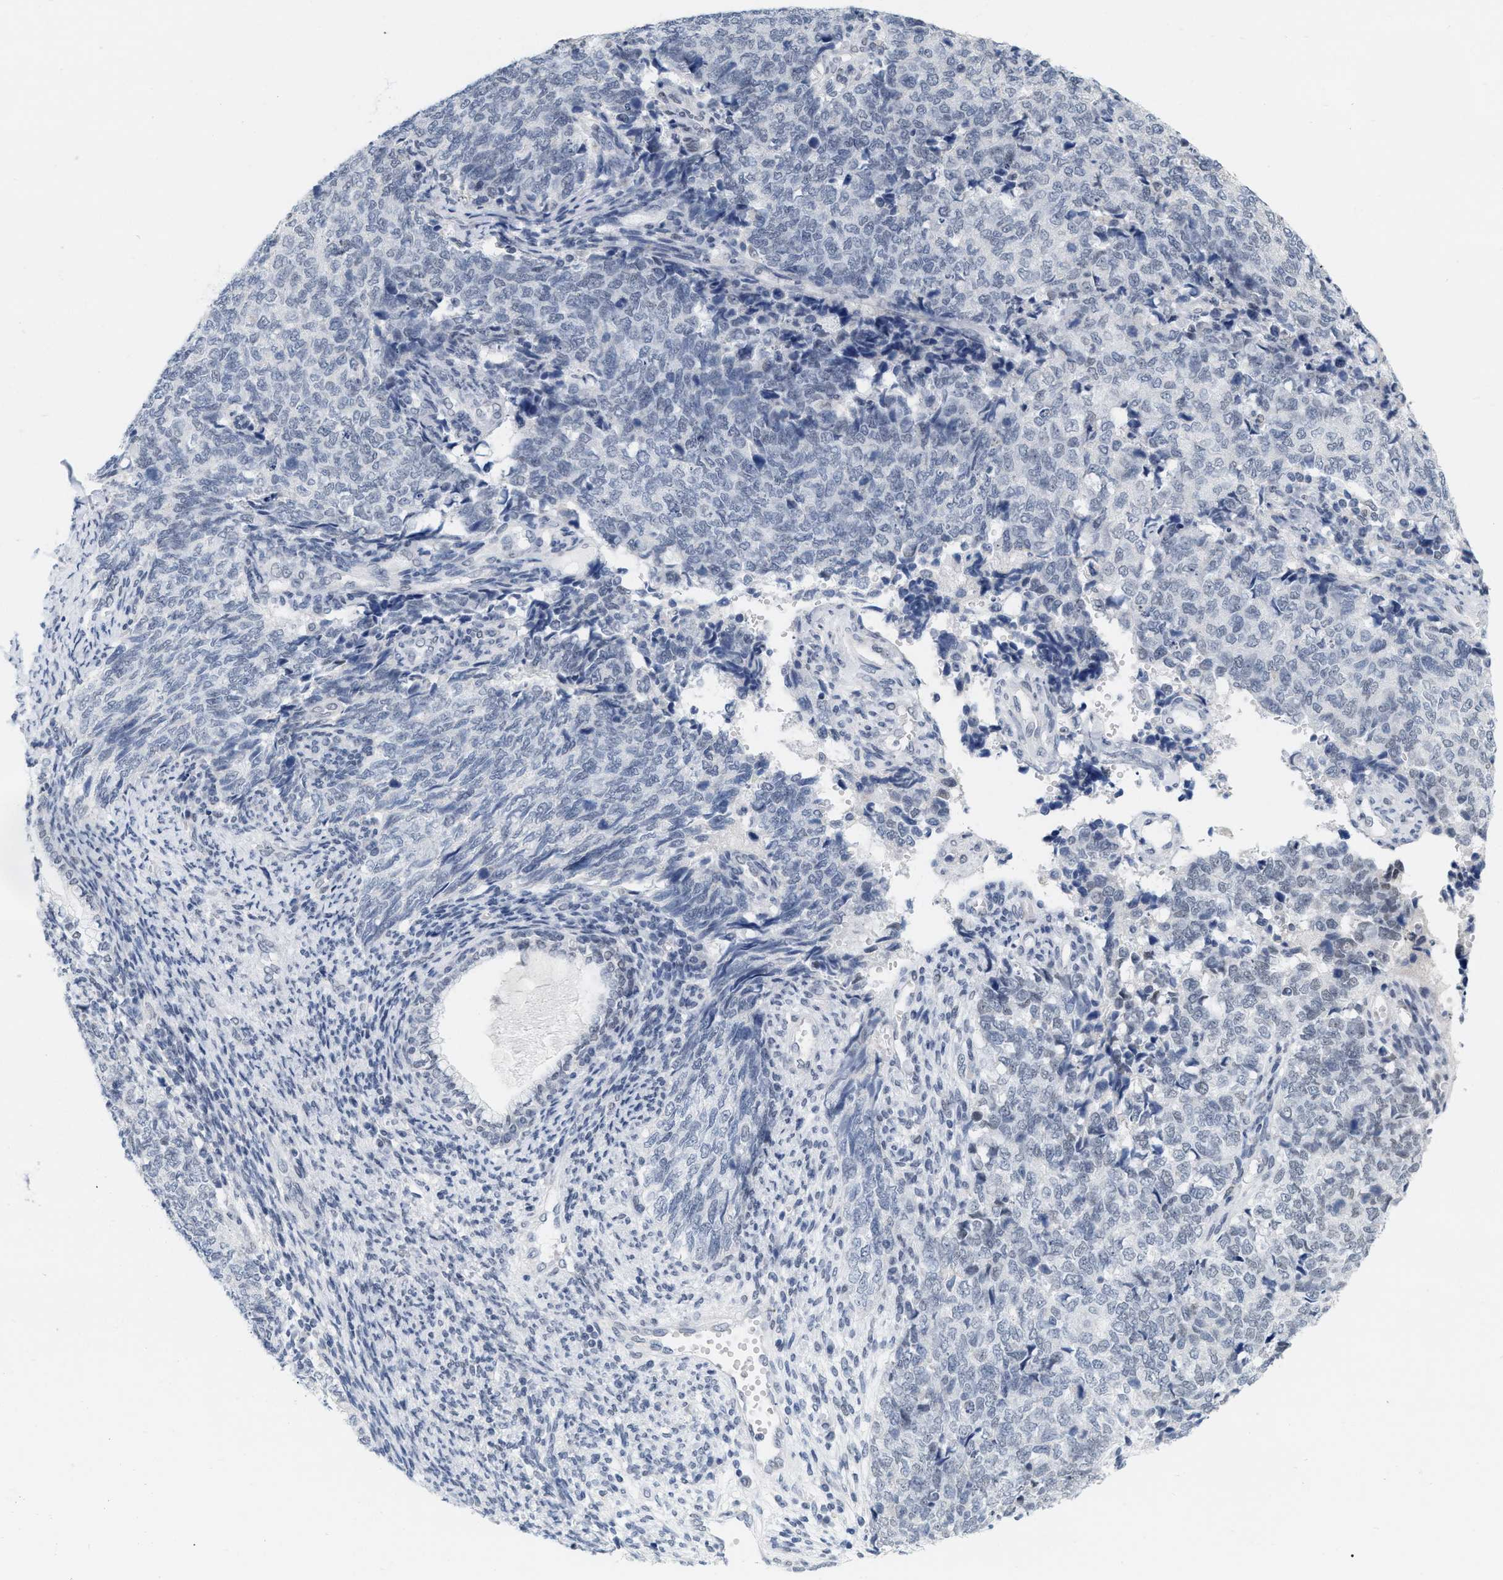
{"staining": {"intensity": "negative", "quantity": "none", "location": "none"}, "tissue": "cervical cancer", "cell_type": "Tumor cells", "image_type": "cancer", "snomed": [{"axis": "morphology", "description": "Squamous cell carcinoma, NOS"}, {"axis": "topography", "description": "Cervix"}], "caption": "Human cervical cancer (squamous cell carcinoma) stained for a protein using immunohistochemistry exhibits no positivity in tumor cells.", "gene": "XIRP1", "patient": {"sex": "female", "age": 63}}